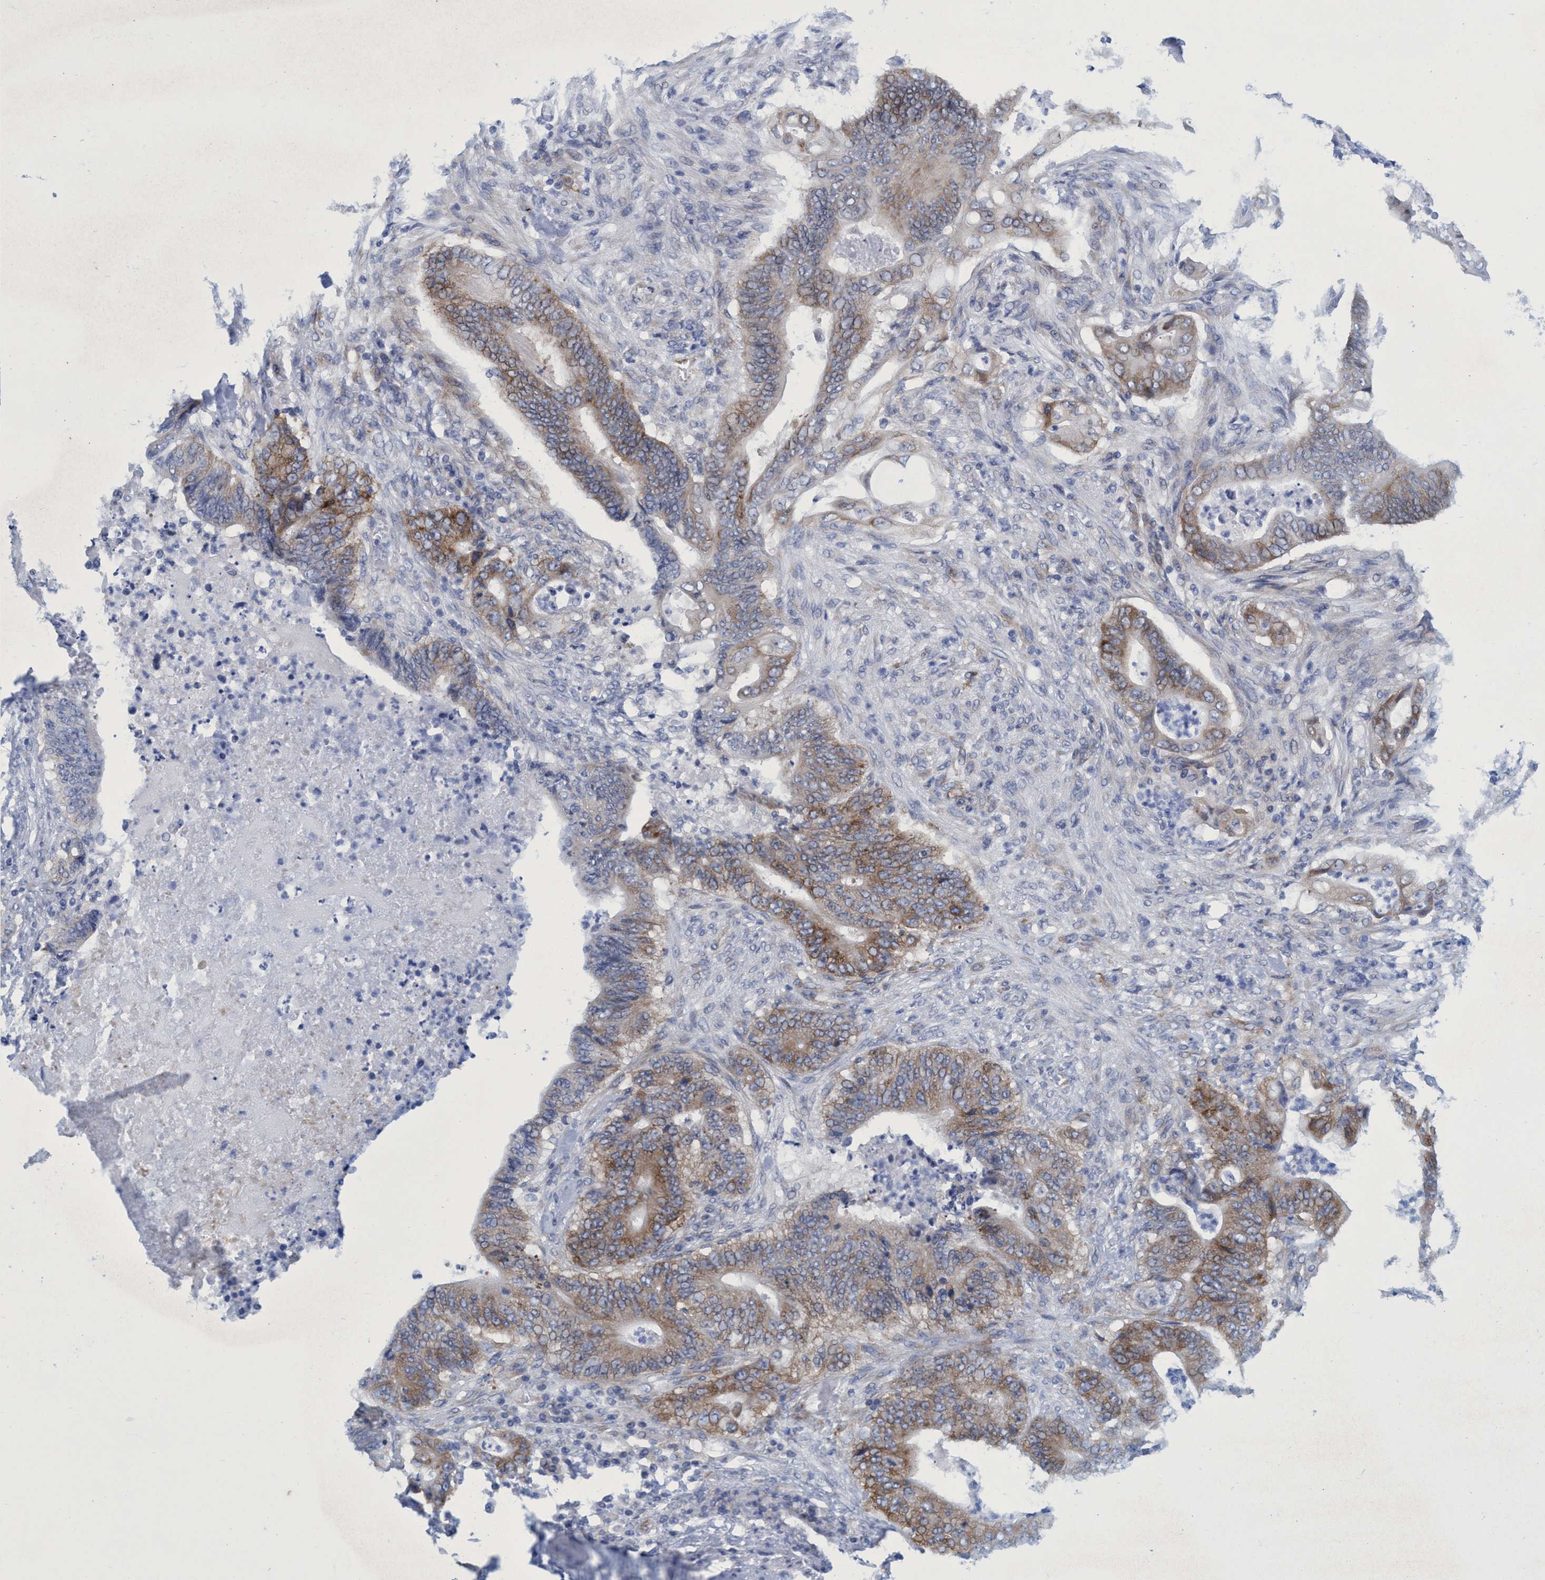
{"staining": {"intensity": "moderate", "quantity": ">75%", "location": "cytoplasmic/membranous"}, "tissue": "stomach cancer", "cell_type": "Tumor cells", "image_type": "cancer", "snomed": [{"axis": "morphology", "description": "Adenocarcinoma, NOS"}, {"axis": "topography", "description": "Stomach"}], "caption": "Immunohistochemistry histopathology image of stomach cancer (adenocarcinoma) stained for a protein (brown), which demonstrates medium levels of moderate cytoplasmic/membranous positivity in about >75% of tumor cells.", "gene": "R3HCC1", "patient": {"sex": "female", "age": 73}}